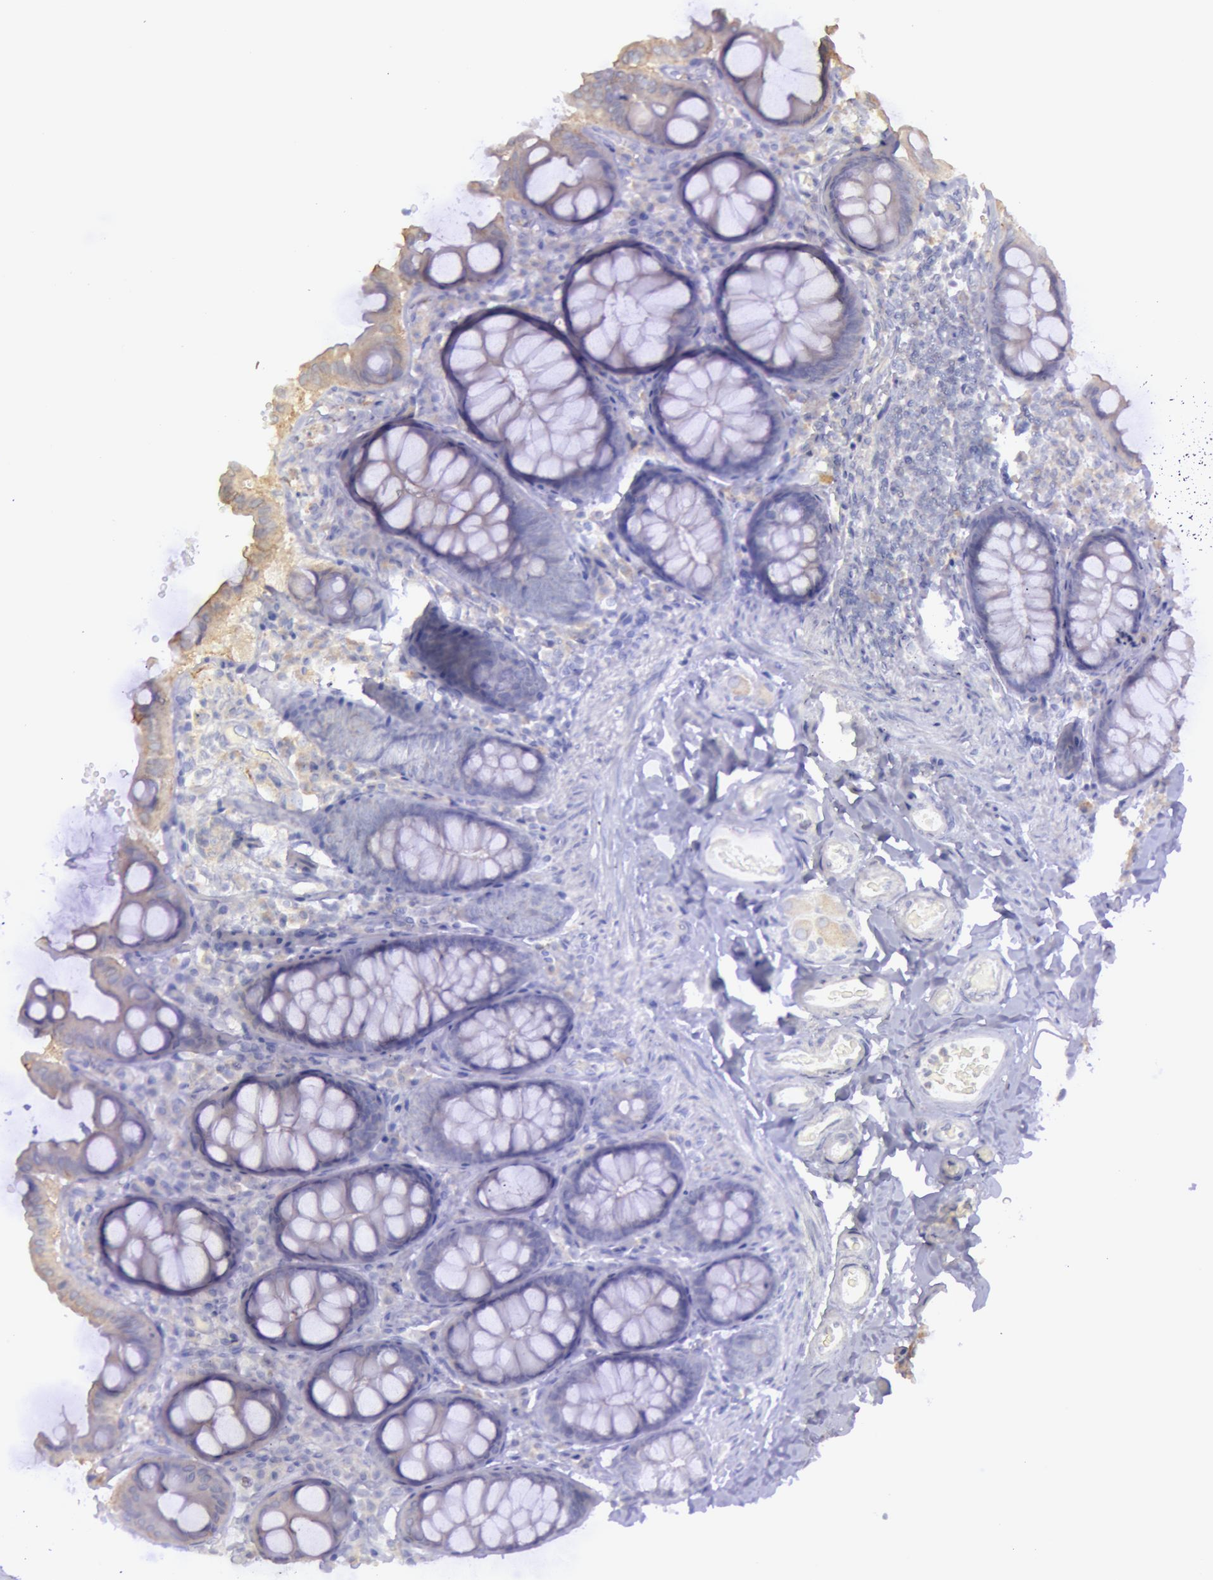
{"staining": {"intensity": "negative", "quantity": "none", "location": "none"}, "tissue": "colon", "cell_type": "Endothelial cells", "image_type": "normal", "snomed": [{"axis": "morphology", "description": "Normal tissue, NOS"}, {"axis": "topography", "description": "Colon"}], "caption": "This is a image of immunohistochemistry staining of normal colon, which shows no positivity in endothelial cells. (Brightfield microscopy of DAB immunohistochemistry at high magnification).", "gene": "MYH1", "patient": {"sex": "female", "age": 61}}